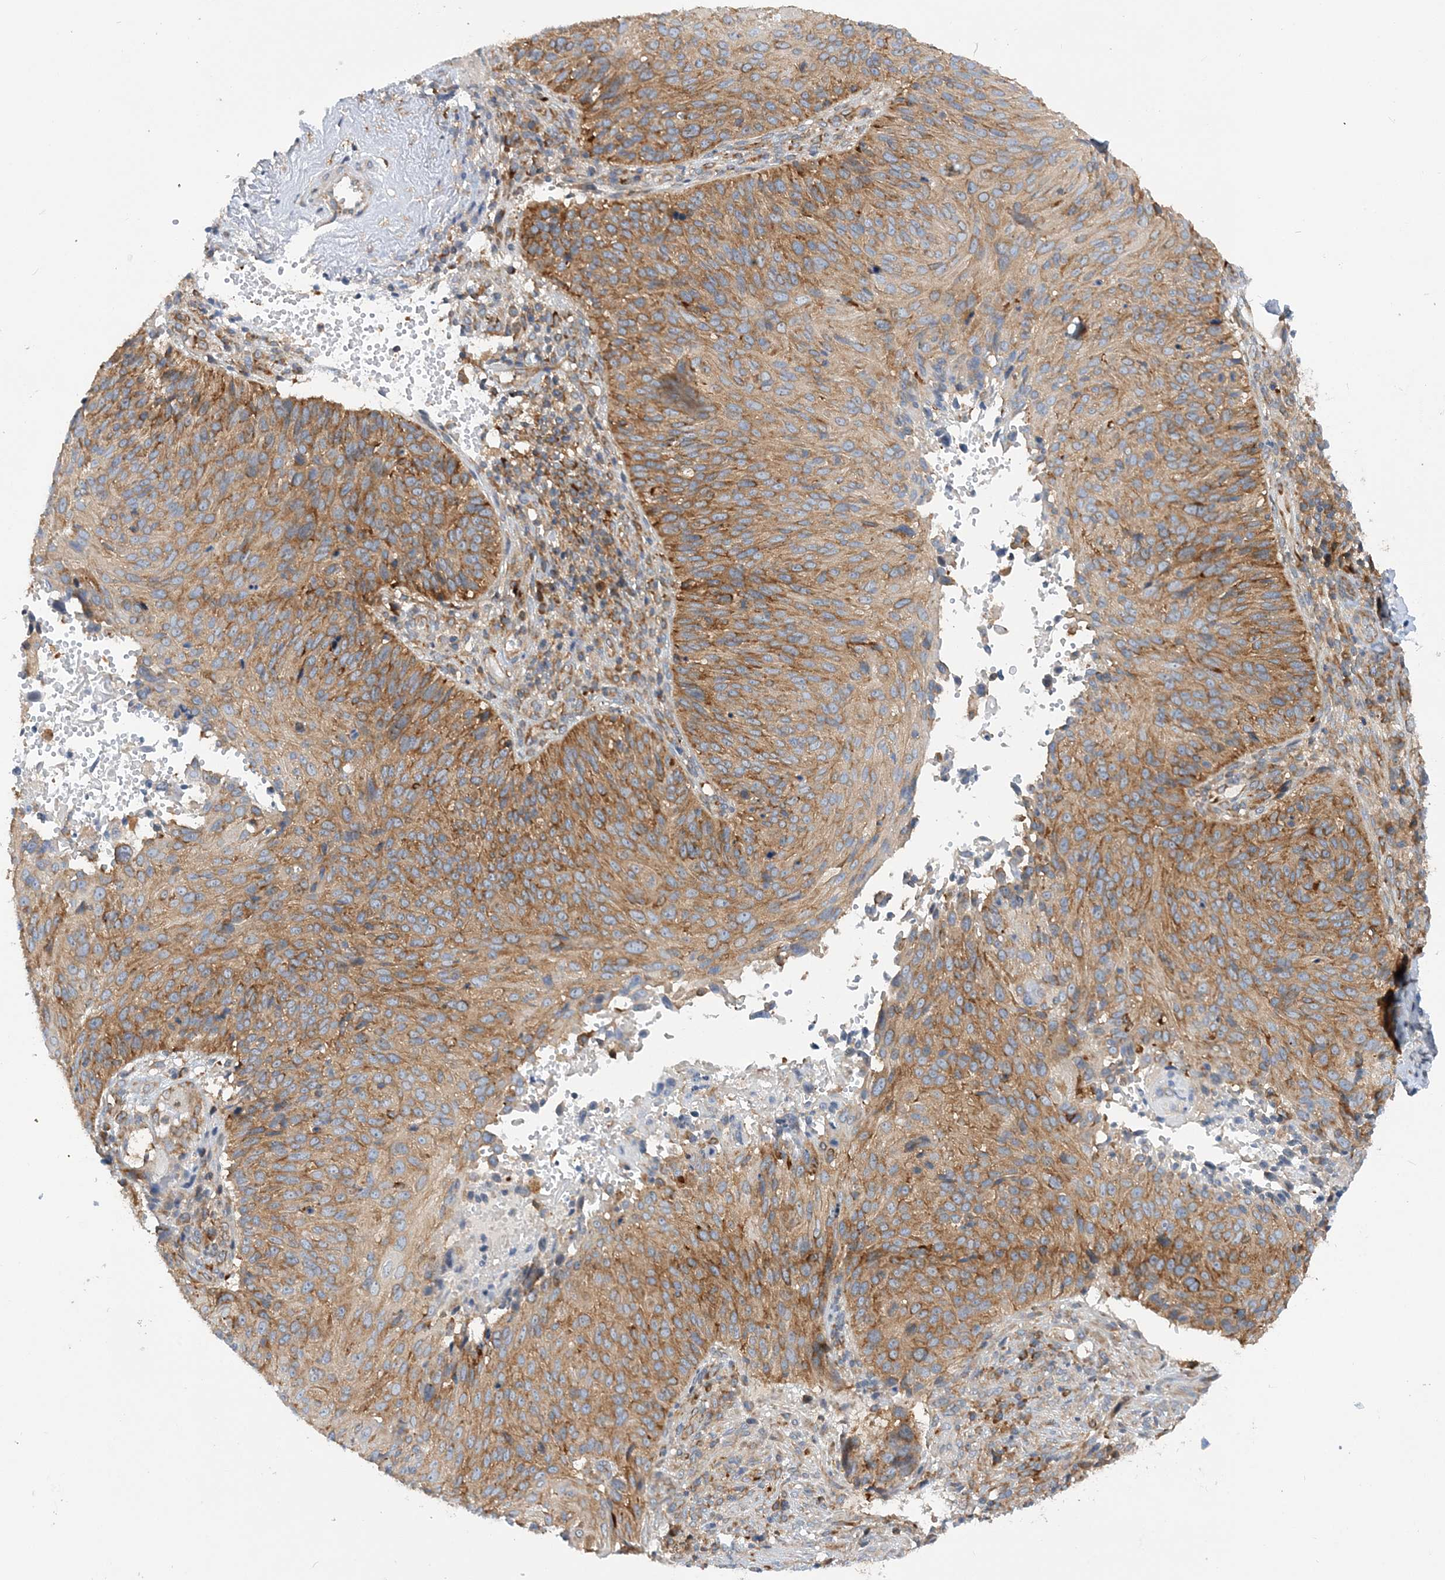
{"staining": {"intensity": "moderate", "quantity": ">75%", "location": "cytoplasmic/membranous"}, "tissue": "cervical cancer", "cell_type": "Tumor cells", "image_type": "cancer", "snomed": [{"axis": "morphology", "description": "Squamous cell carcinoma, NOS"}, {"axis": "topography", "description": "Cervix"}], "caption": "IHC staining of cervical cancer, which exhibits medium levels of moderate cytoplasmic/membranous expression in approximately >75% of tumor cells indicating moderate cytoplasmic/membranous protein positivity. The staining was performed using DAB (brown) for protein detection and nuclei were counterstained in hematoxylin (blue).", "gene": "LARP4B", "patient": {"sex": "female", "age": 74}}